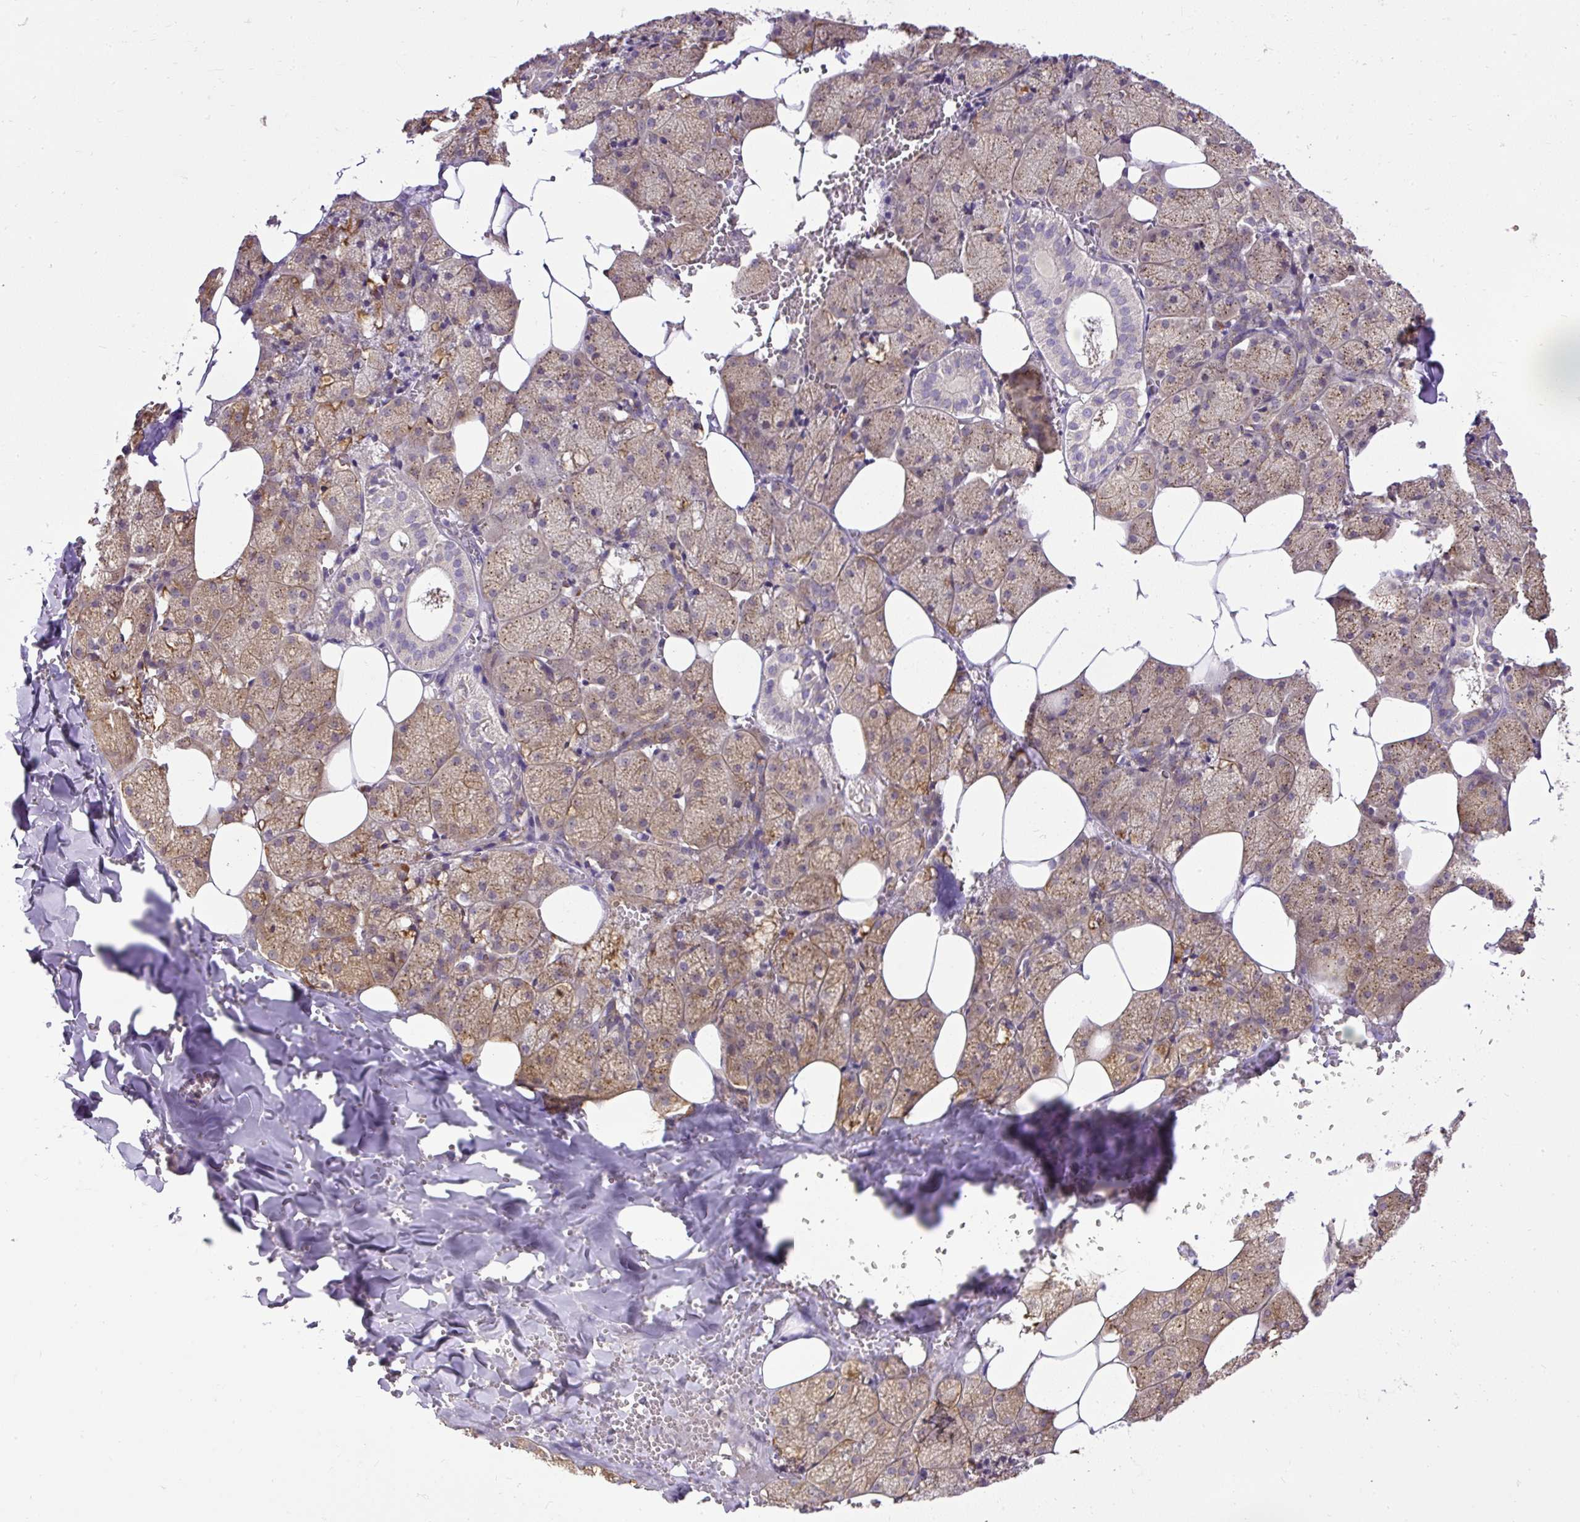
{"staining": {"intensity": "moderate", "quantity": ">75%", "location": "cytoplasmic/membranous"}, "tissue": "salivary gland", "cell_type": "Glandular cells", "image_type": "normal", "snomed": [{"axis": "morphology", "description": "Normal tissue, NOS"}, {"axis": "topography", "description": "Salivary gland"}, {"axis": "topography", "description": "Peripheral nerve tissue"}], "caption": "Brown immunohistochemical staining in unremarkable salivary gland demonstrates moderate cytoplasmic/membranous expression in approximately >75% of glandular cells. Using DAB (brown) and hematoxylin (blue) stains, captured at high magnification using brightfield microscopy.", "gene": "SMC4", "patient": {"sex": "male", "age": 38}}